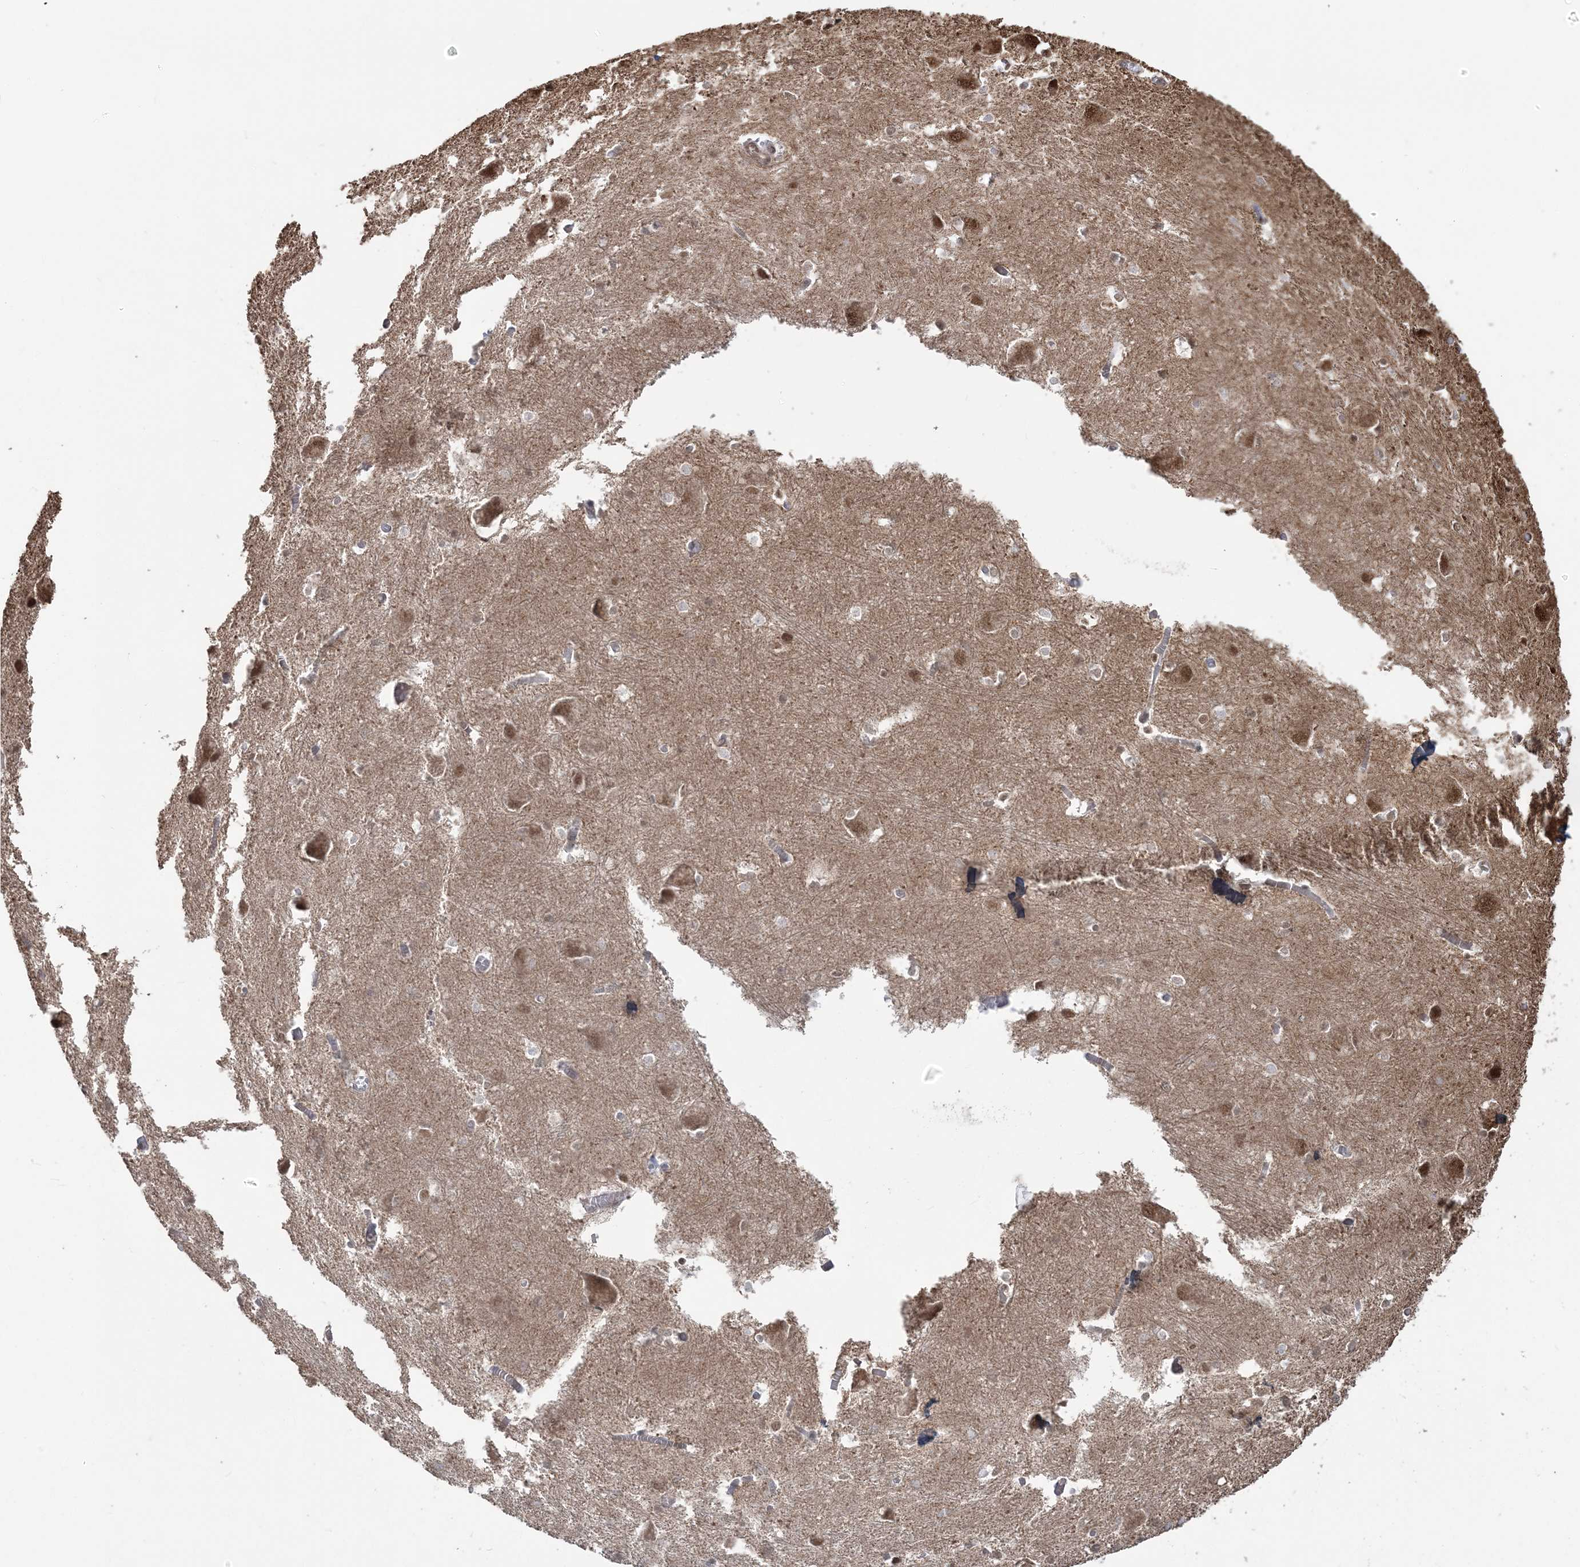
{"staining": {"intensity": "weak", "quantity": "25%-75%", "location": "cytoplasmic/membranous,nuclear"}, "tissue": "caudate", "cell_type": "Glial cells", "image_type": "normal", "snomed": [{"axis": "morphology", "description": "Normal tissue, NOS"}, {"axis": "topography", "description": "Lateral ventricle wall"}], "caption": "About 25%-75% of glial cells in normal caudate display weak cytoplasmic/membranous,nuclear protein positivity as visualized by brown immunohistochemical staining.", "gene": "ZNF839", "patient": {"sex": "male", "age": 37}}